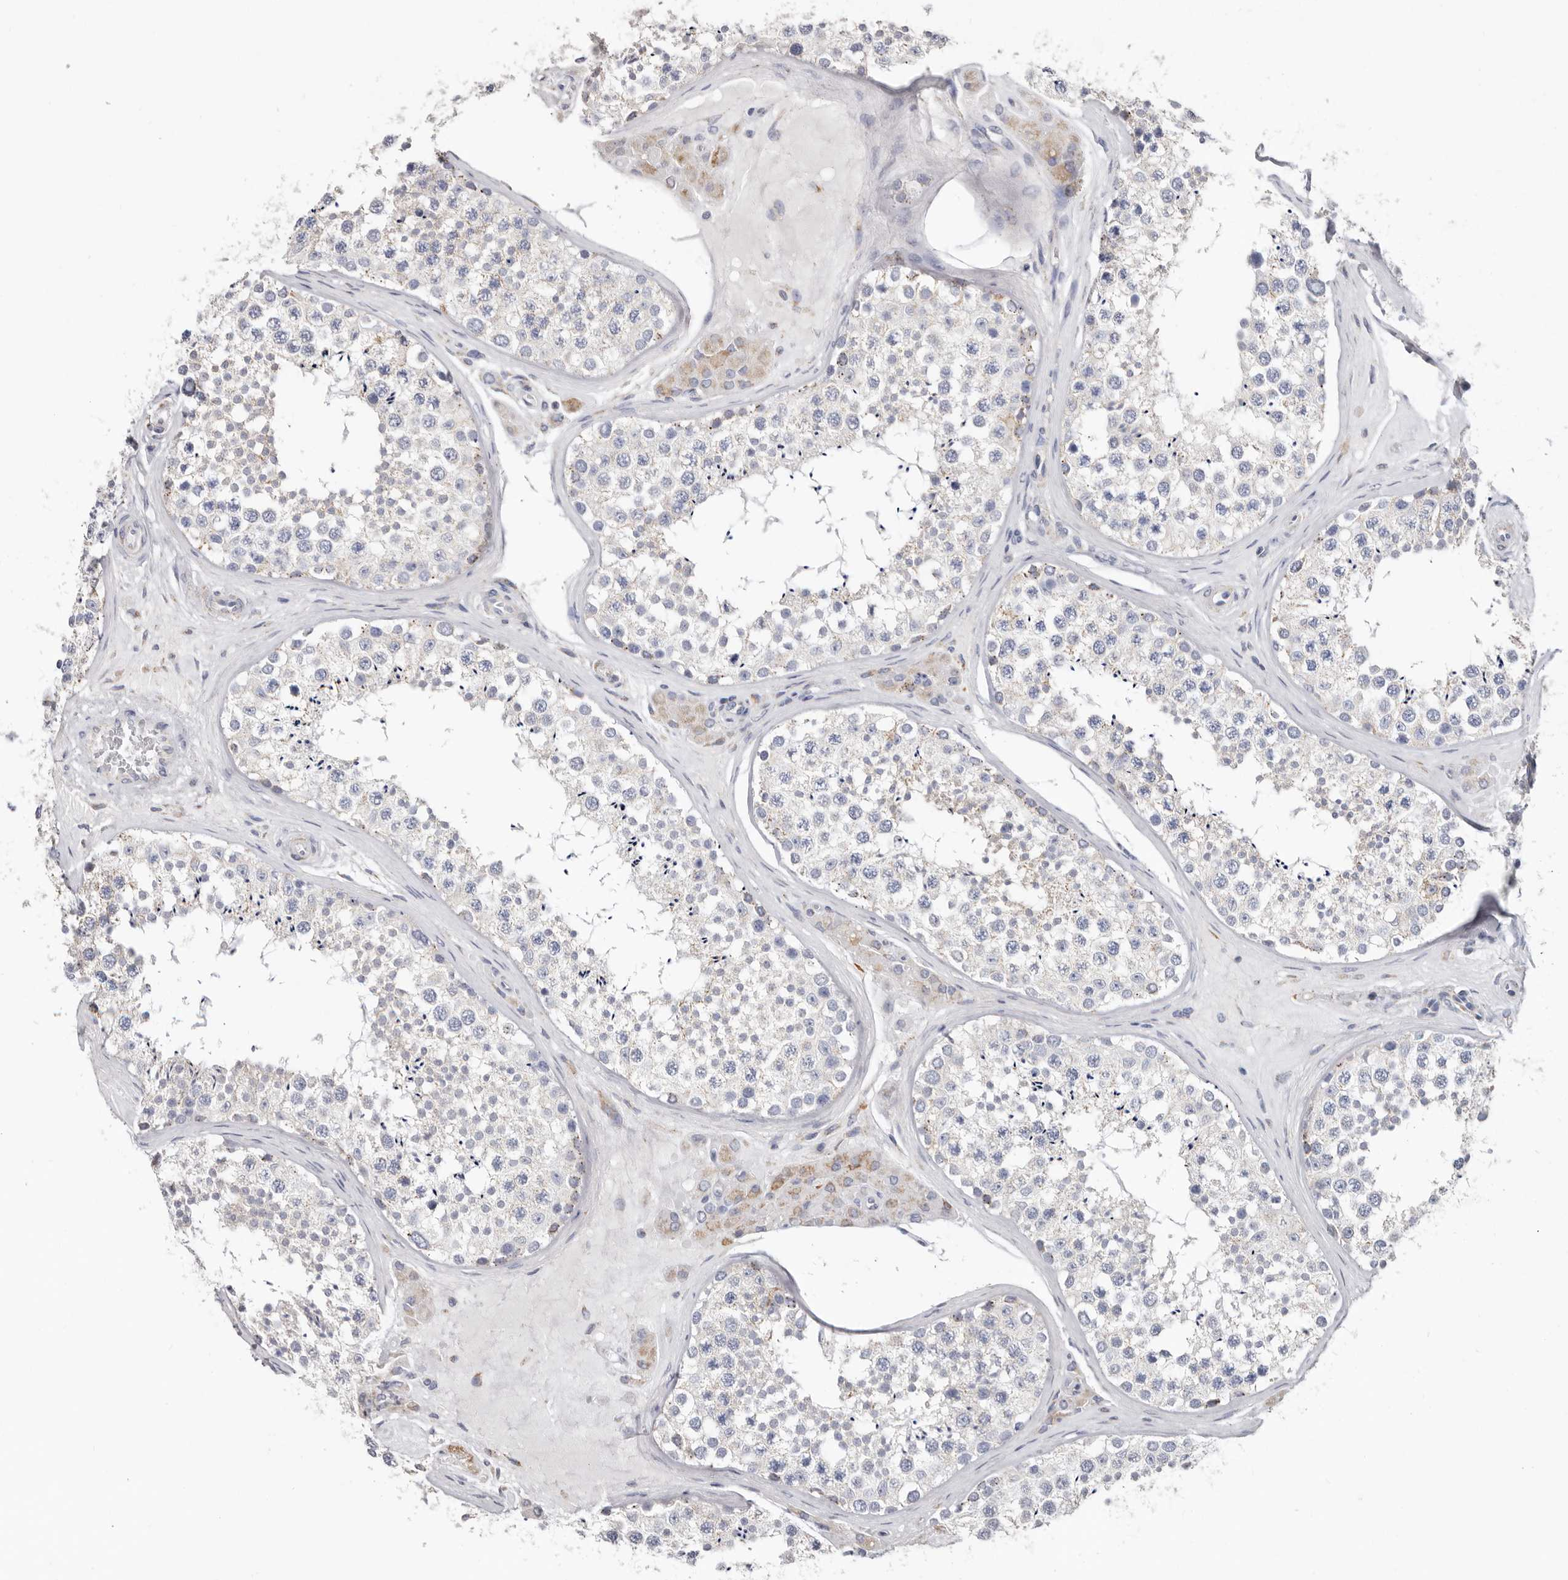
{"staining": {"intensity": "weak", "quantity": ">75%", "location": "cytoplasmic/membranous"}, "tissue": "testis", "cell_type": "Cells in seminiferous ducts", "image_type": "normal", "snomed": [{"axis": "morphology", "description": "Normal tissue, NOS"}, {"axis": "topography", "description": "Testis"}], "caption": "Immunohistochemical staining of unremarkable testis displays >75% levels of weak cytoplasmic/membranous protein staining in approximately >75% of cells in seminiferous ducts.", "gene": "RSPO2", "patient": {"sex": "male", "age": 46}}